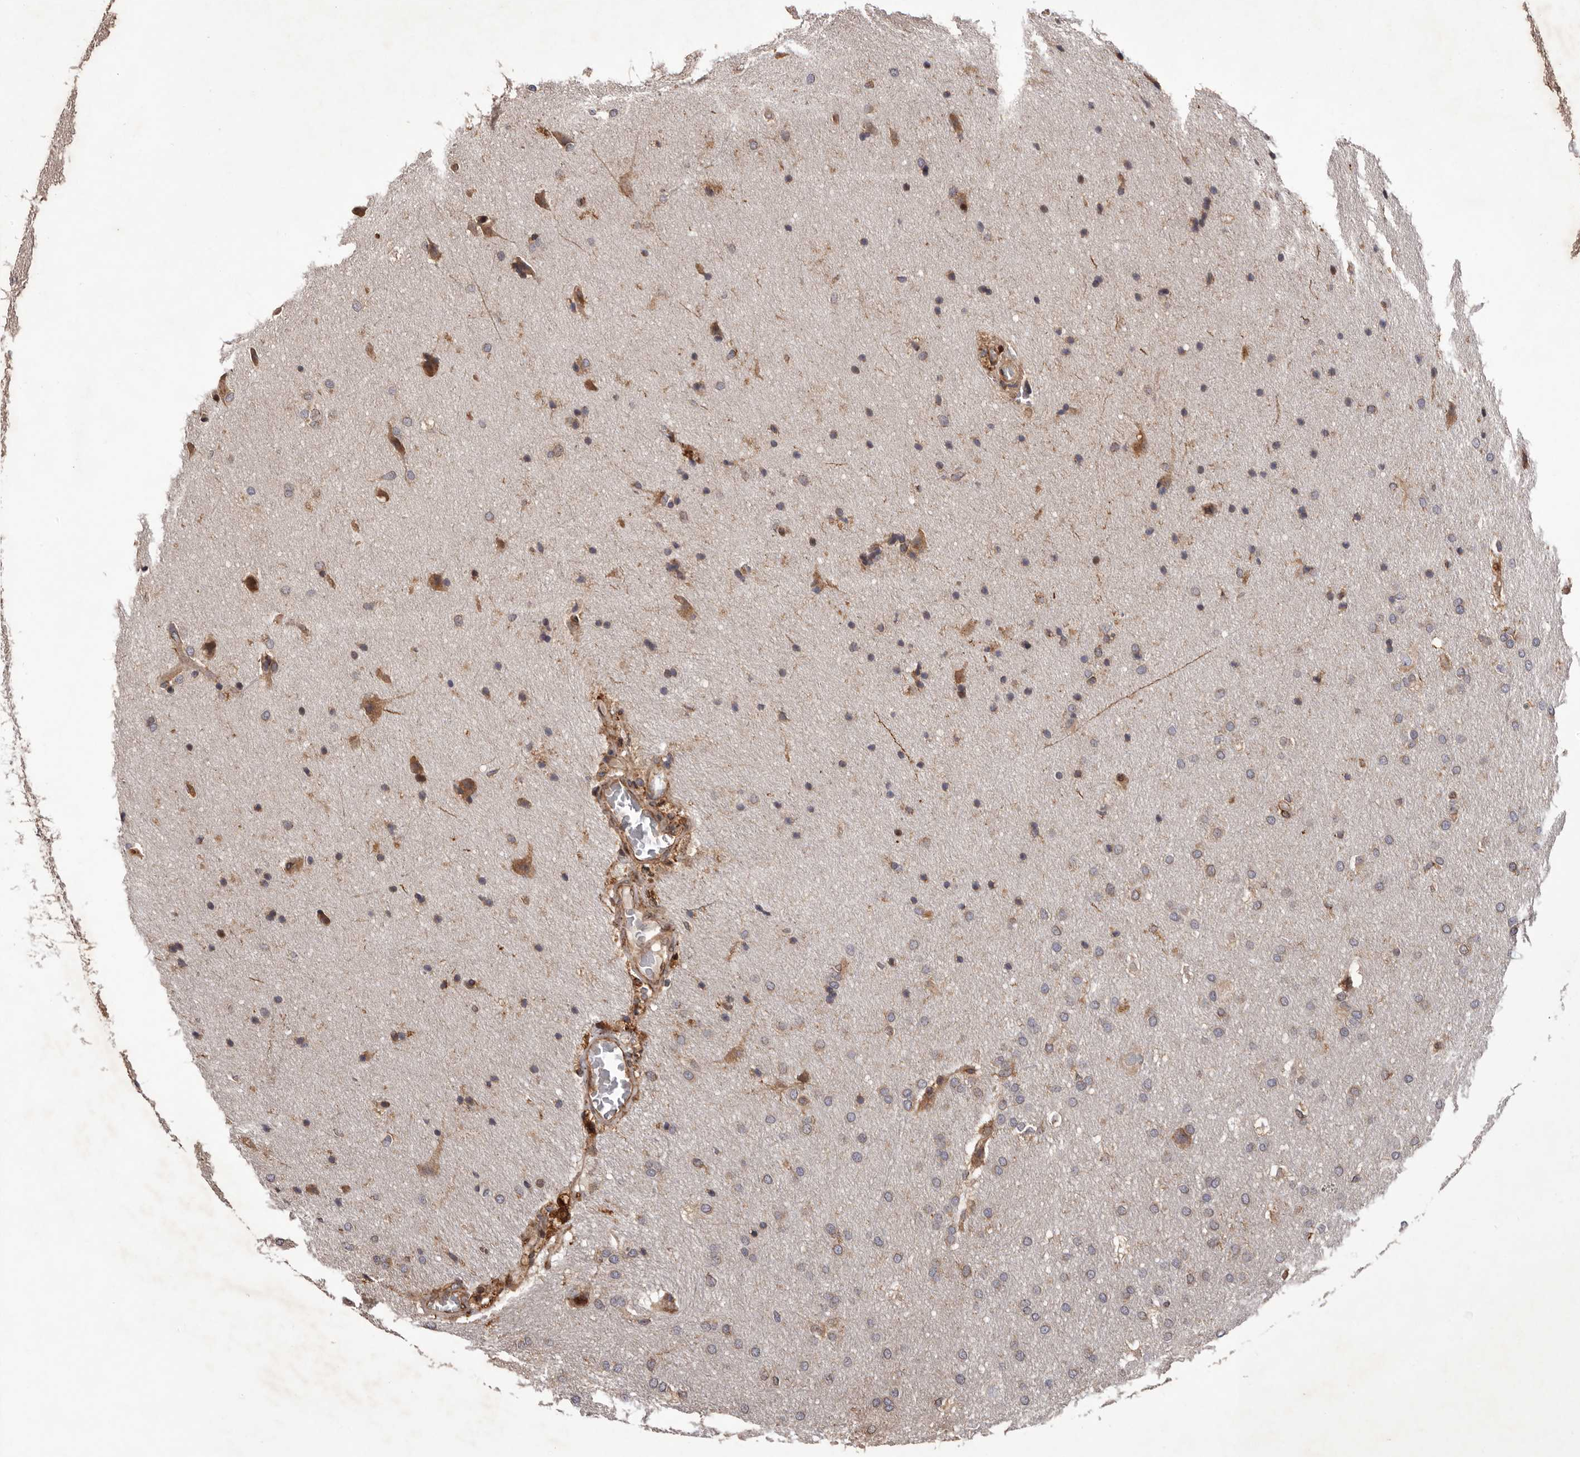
{"staining": {"intensity": "weak", "quantity": "25%-75%", "location": "cytoplasmic/membranous"}, "tissue": "glioma", "cell_type": "Tumor cells", "image_type": "cancer", "snomed": [{"axis": "morphology", "description": "Glioma, malignant, Low grade"}, {"axis": "topography", "description": "Brain"}], "caption": "Immunohistochemical staining of human malignant glioma (low-grade) demonstrates low levels of weak cytoplasmic/membranous protein expression in approximately 25%-75% of tumor cells.", "gene": "GADD45B", "patient": {"sex": "female", "age": 37}}